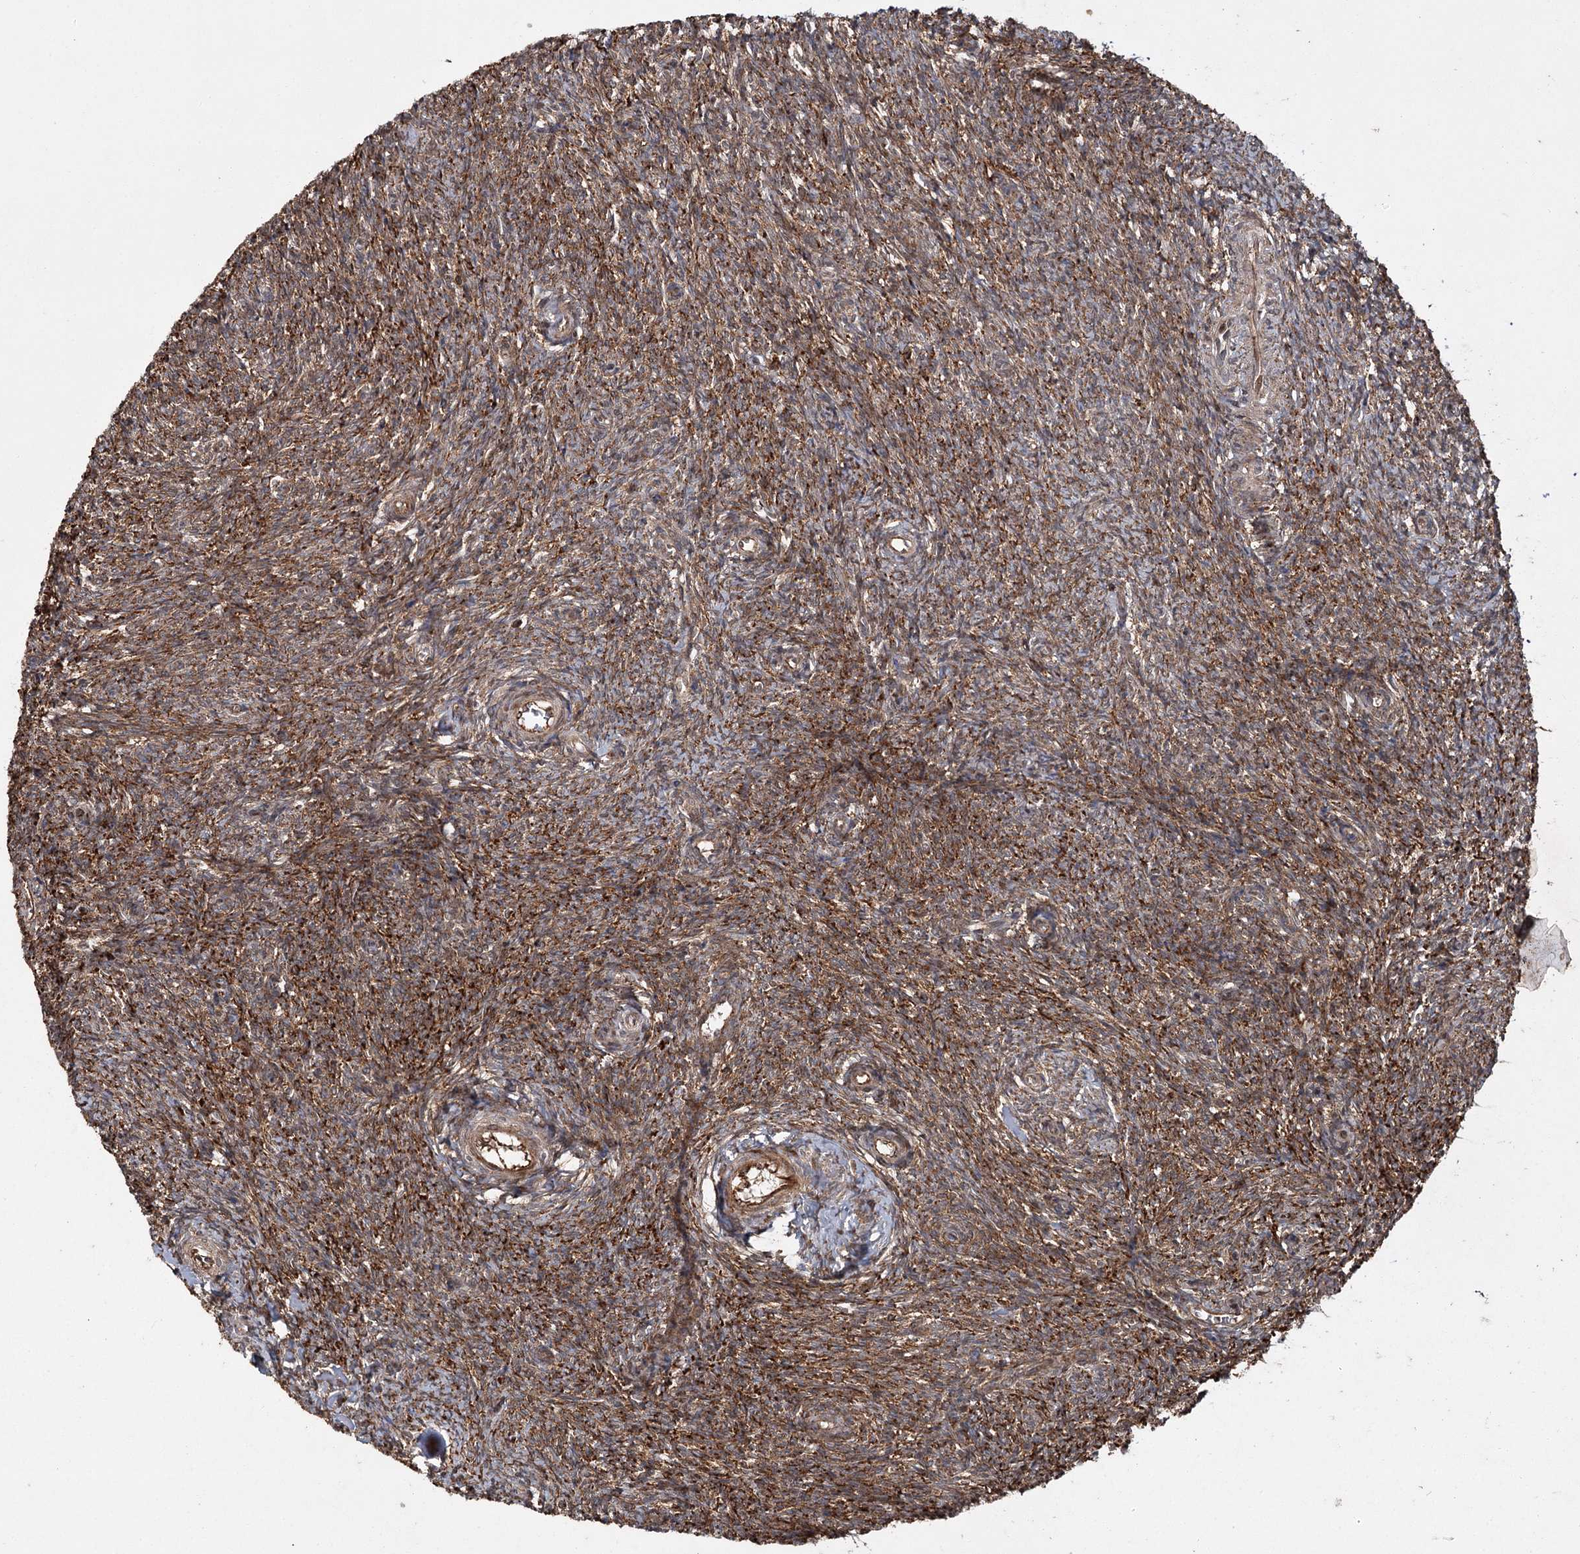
{"staining": {"intensity": "strong", "quantity": "25%-75%", "location": "cytoplasmic/membranous"}, "tissue": "ovary", "cell_type": "Ovarian stroma cells", "image_type": "normal", "snomed": [{"axis": "morphology", "description": "Normal tissue, NOS"}, {"axis": "topography", "description": "Ovary"}], "caption": "High-power microscopy captured an immunohistochemistry (IHC) micrograph of normal ovary, revealing strong cytoplasmic/membranous staining in approximately 25%-75% of ovarian stroma cells. Nuclei are stained in blue.", "gene": "RPAP3", "patient": {"sex": "female", "age": 44}}